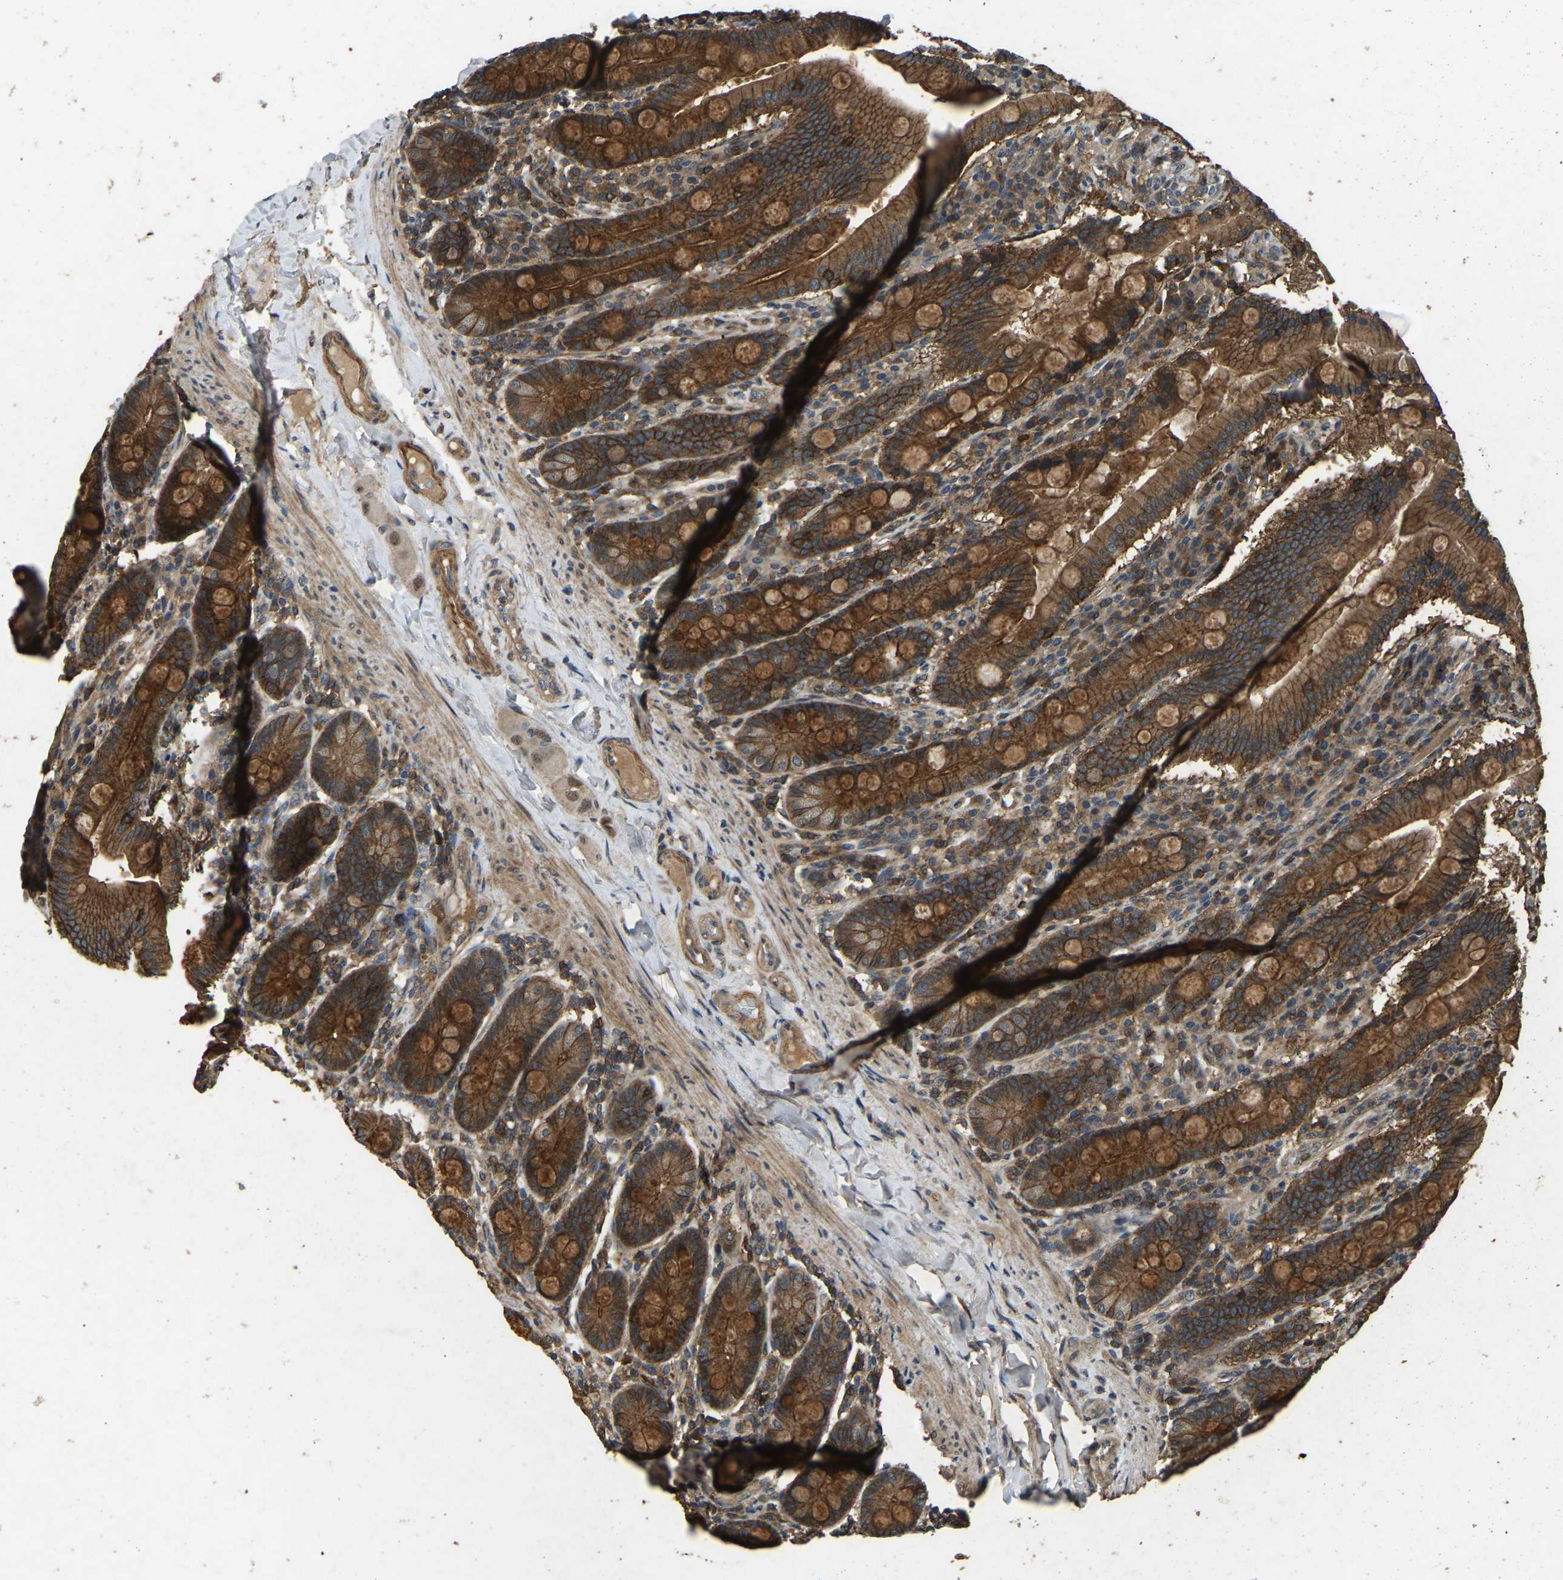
{"staining": {"intensity": "strong", "quantity": ">75%", "location": "cytoplasmic/membranous"}, "tissue": "duodenum", "cell_type": "Glandular cells", "image_type": "normal", "snomed": [{"axis": "morphology", "description": "Normal tissue, NOS"}, {"axis": "topography", "description": "Duodenum"}], "caption": "Duodenum stained with DAB immunohistochemistry exhibits high levels of strong cytoplasmic/membranous expression in about >75% of glandular cells.", "gene": "ATP8B1", "patient": {"sex": "male", "age": 50}}